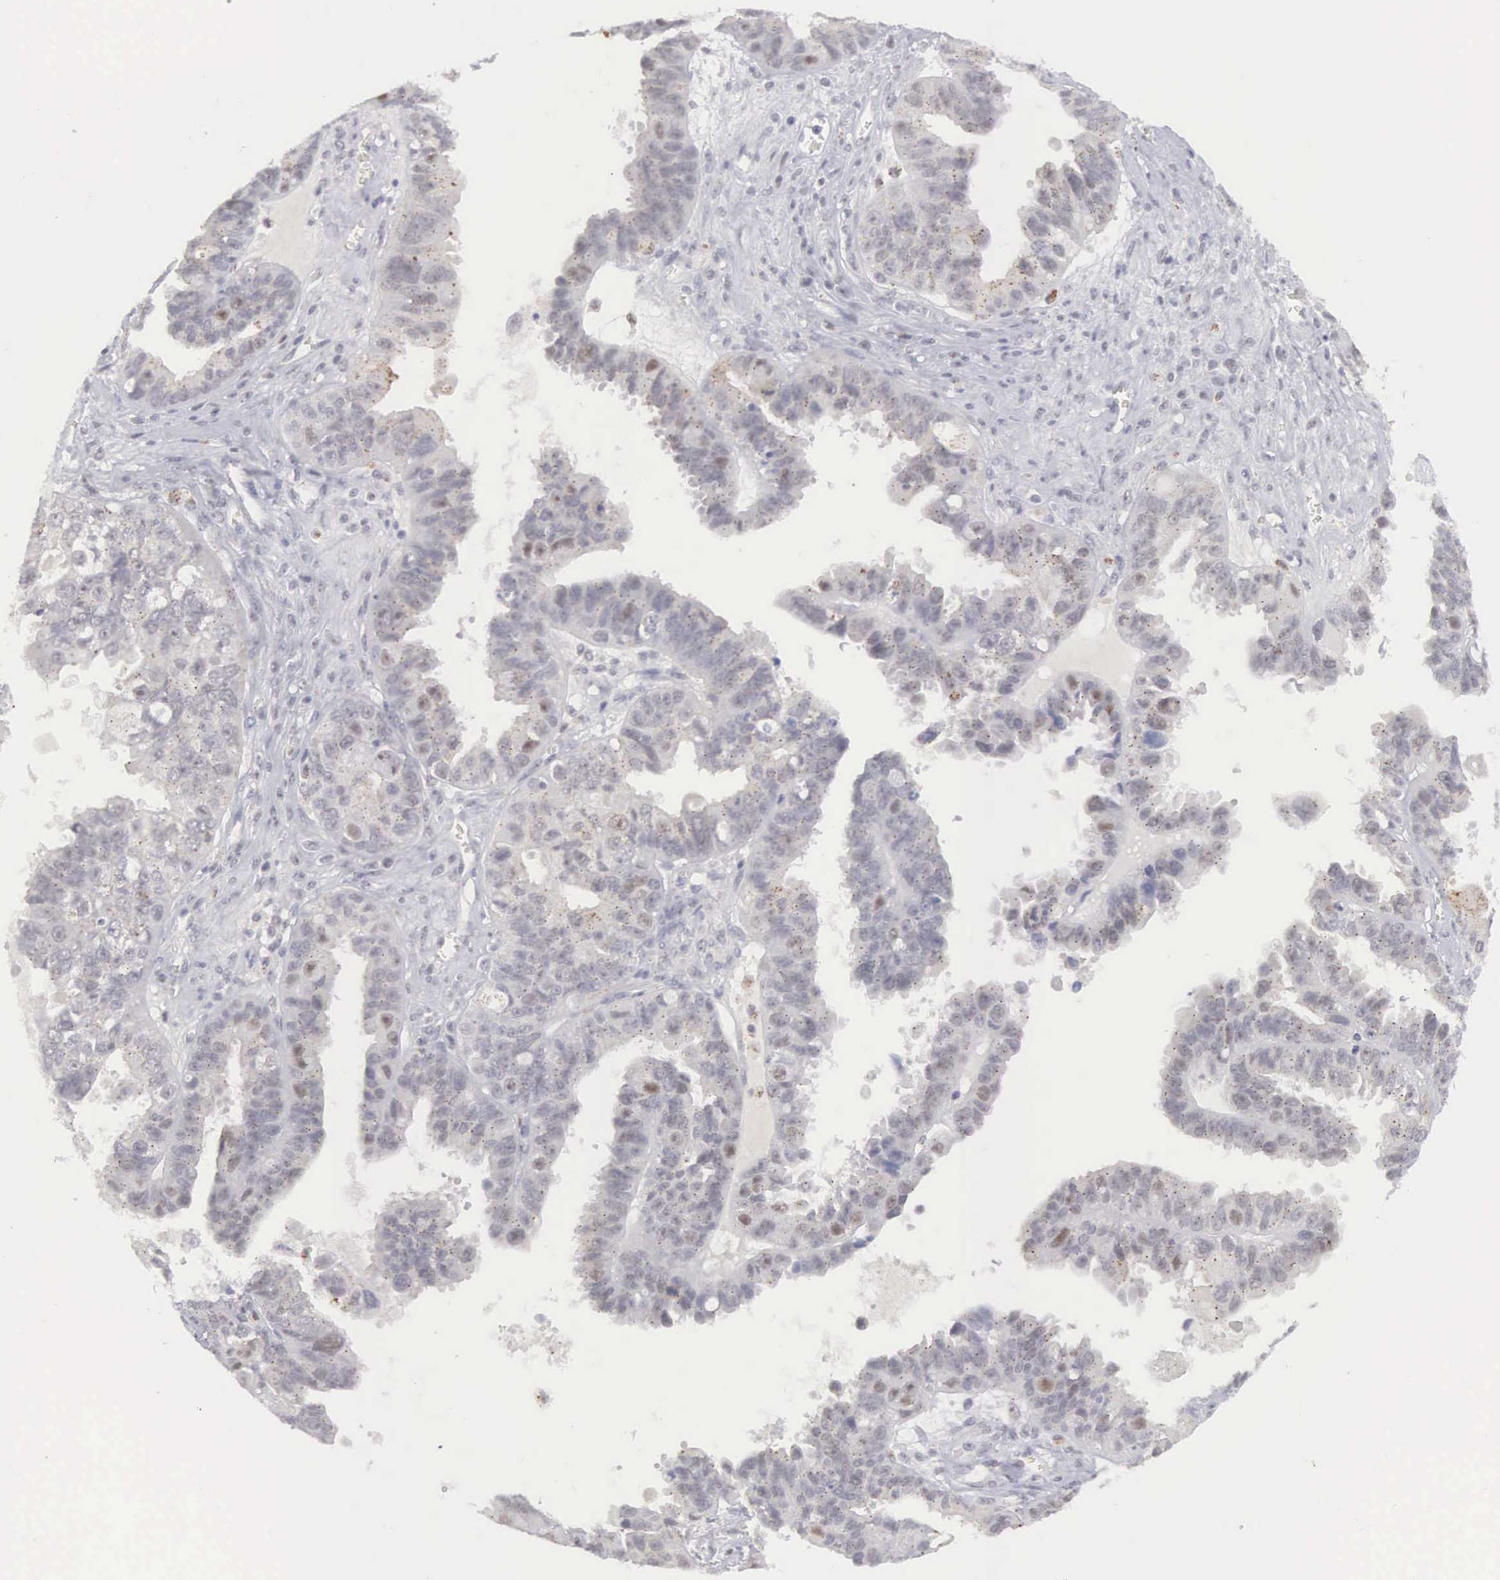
{"staining": {"intensity": "weak", "quantity": "25%-75%", "location": "nuclear"}, "tissue": "ovarian cancer", "cell_type": "Tumor cells", "image_type": "cancer", "snomed": [{"axis": "morphology", "description": "Carcinoma, endometroid"}, {"axis": "topography", "description": "Ovary"}], "caption": "Ovarian cancer (endometroid carcinoma) stained with a brown dye shows weak nuclear positive positivity in about 25%-75% of tumor cells.", "gene": "MNAT1", "patient": {"sex": "female", "age": 85}}